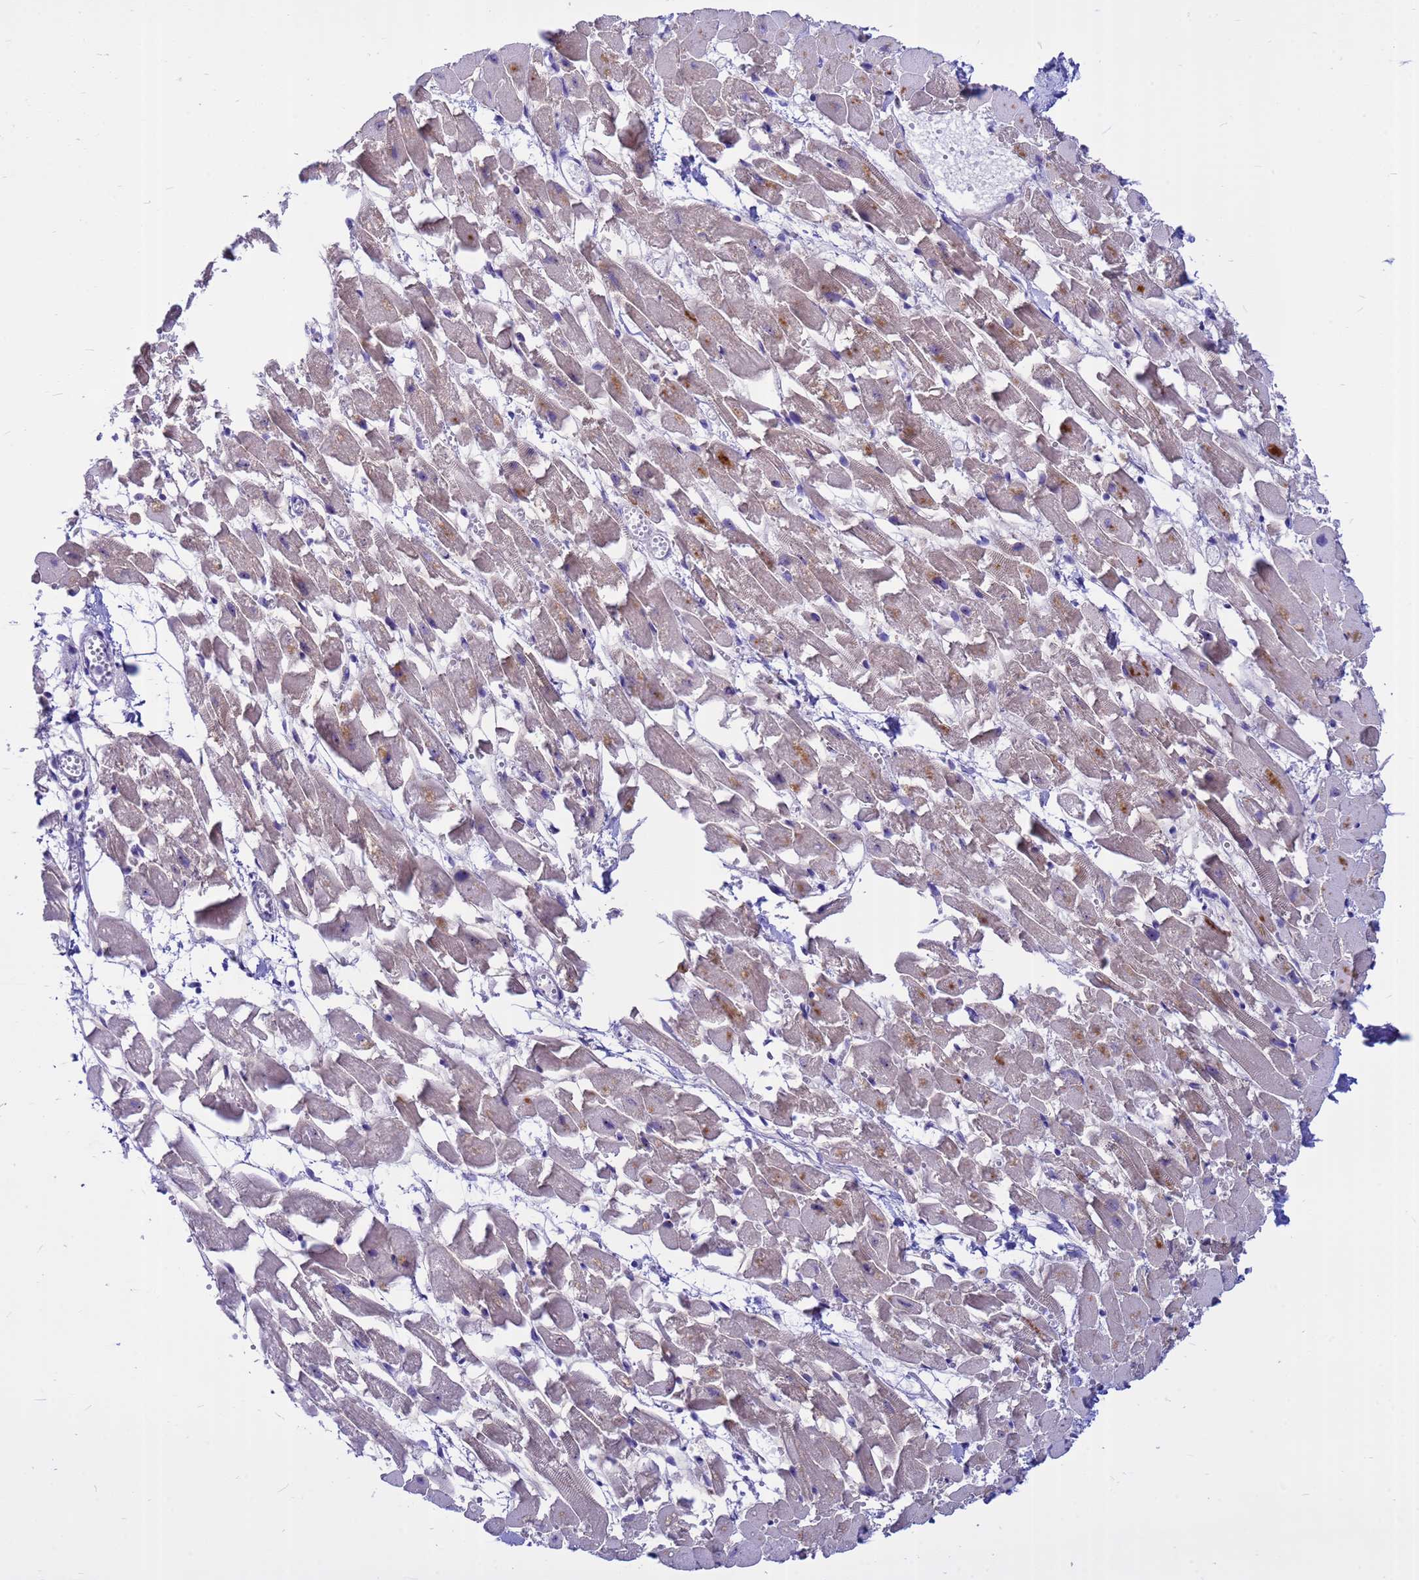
{"staining": {"intensity": "negative", "quantity": "none", "location": "none"}, "tissue": "heart muscle", "cell_type": "Cardiomyocytes", "image_type": "normal", "snomed": [{"axis": "morphology", "description": "Normal tissue, NOS"}, {"axis": "topography", "description": "Heart"}], "caption": "Immunohistochemistry micrograph of benign heart muscle stained for a protein (brown), which reveals no staining in cardiomyocytes. (DAB IHC with hematoxylin counter stain).", "gene": "DMRTC2", "patient": {"sex": "female", "age": 64}}